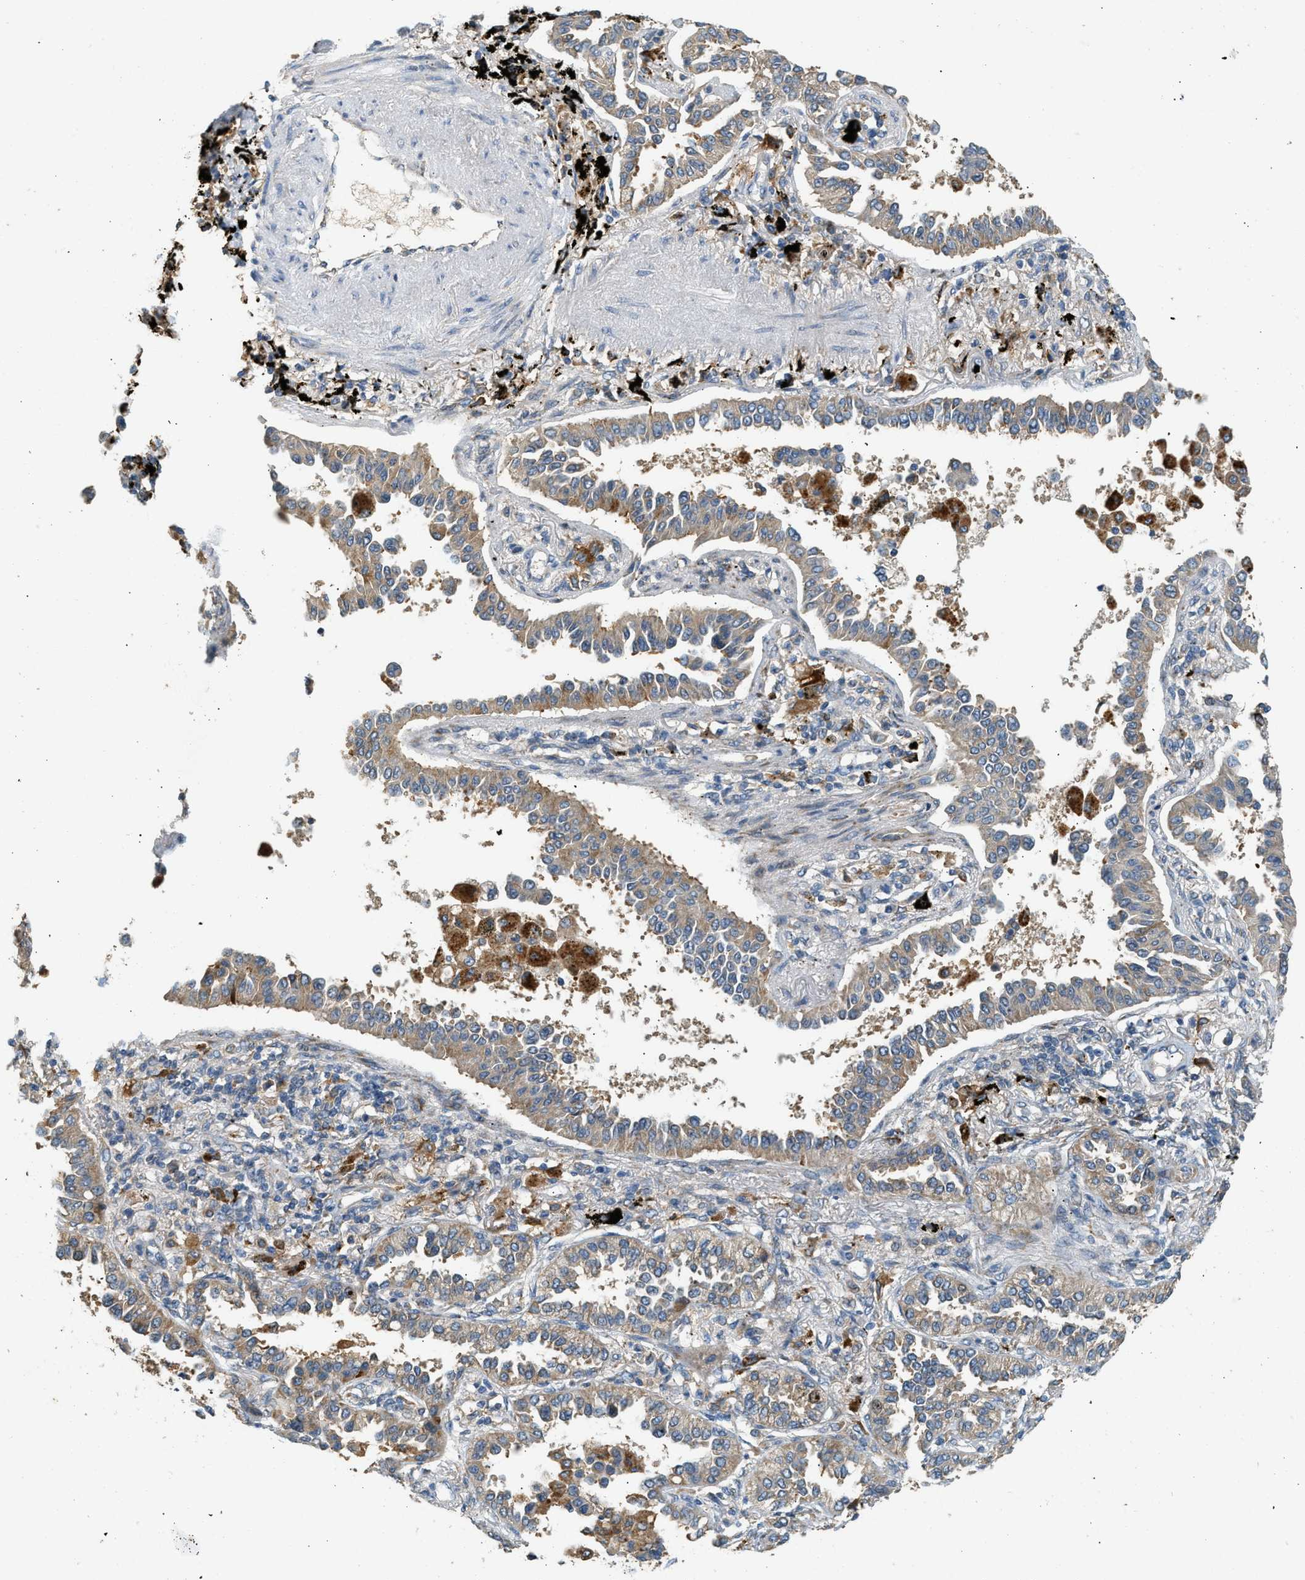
{"staining": {"intensity": "weak", "quantity": ">75%", "location": "cytoplasmic/membranous"}, "tissue": "lung cancer", "cell_type": "Tumor cells", "image_type": "cancer", "snomed": [{"axis": "morphology", "description": "Normal tissue, NOS"}, {"axis": "morphology", "description": "Adenocarcinoma, NOS"}, {"axis": "topography", "description": "Lung"}], "caption": "Weak cytoplasmic/membranous protein positivity is identified in approximately >75% of tumor cells in lung adenocarcinoma.", "gene": "CTSB", "patient": {"sex": "male", "age": 59}}